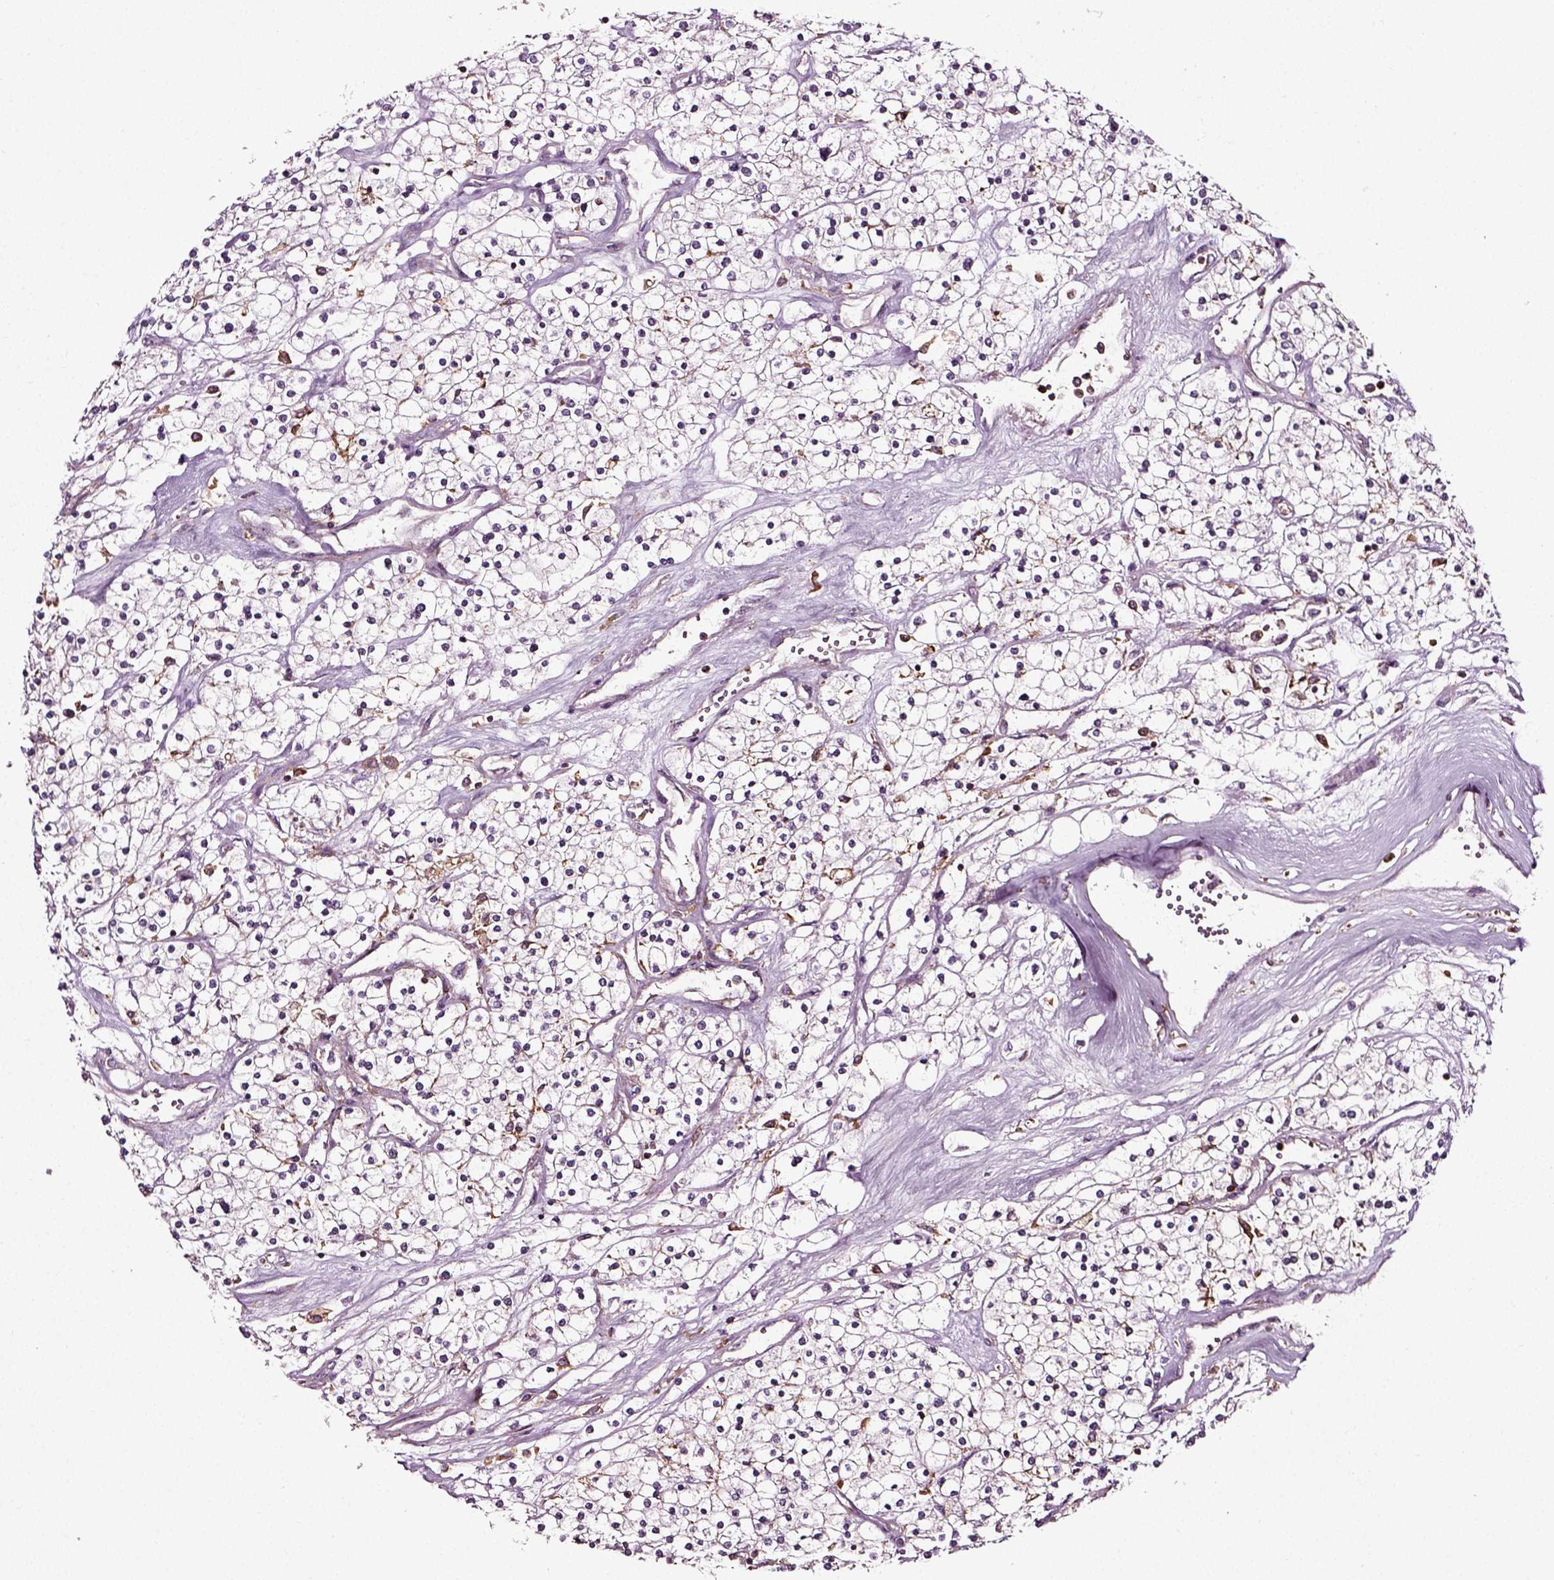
{"staining": {"intensity": "negative", "quantity": "none", "location": "none"}, "tissue": "renal cancer", "cell_type": "Tumor cells", "image_type": "cancer", "snomed": [{"axis": "morphology", "description": "Adenocarcinoma, NOS"}, {"axis": "topography", "description": "Kidney"}], "caption": "Immunohistochemistry (IHC) micrograph of human renal cancer stained for a protein (brown), which shows no staining in tumor cells.", "gene": "RHOF", "patient": {"sex": "male", "age": 80}}